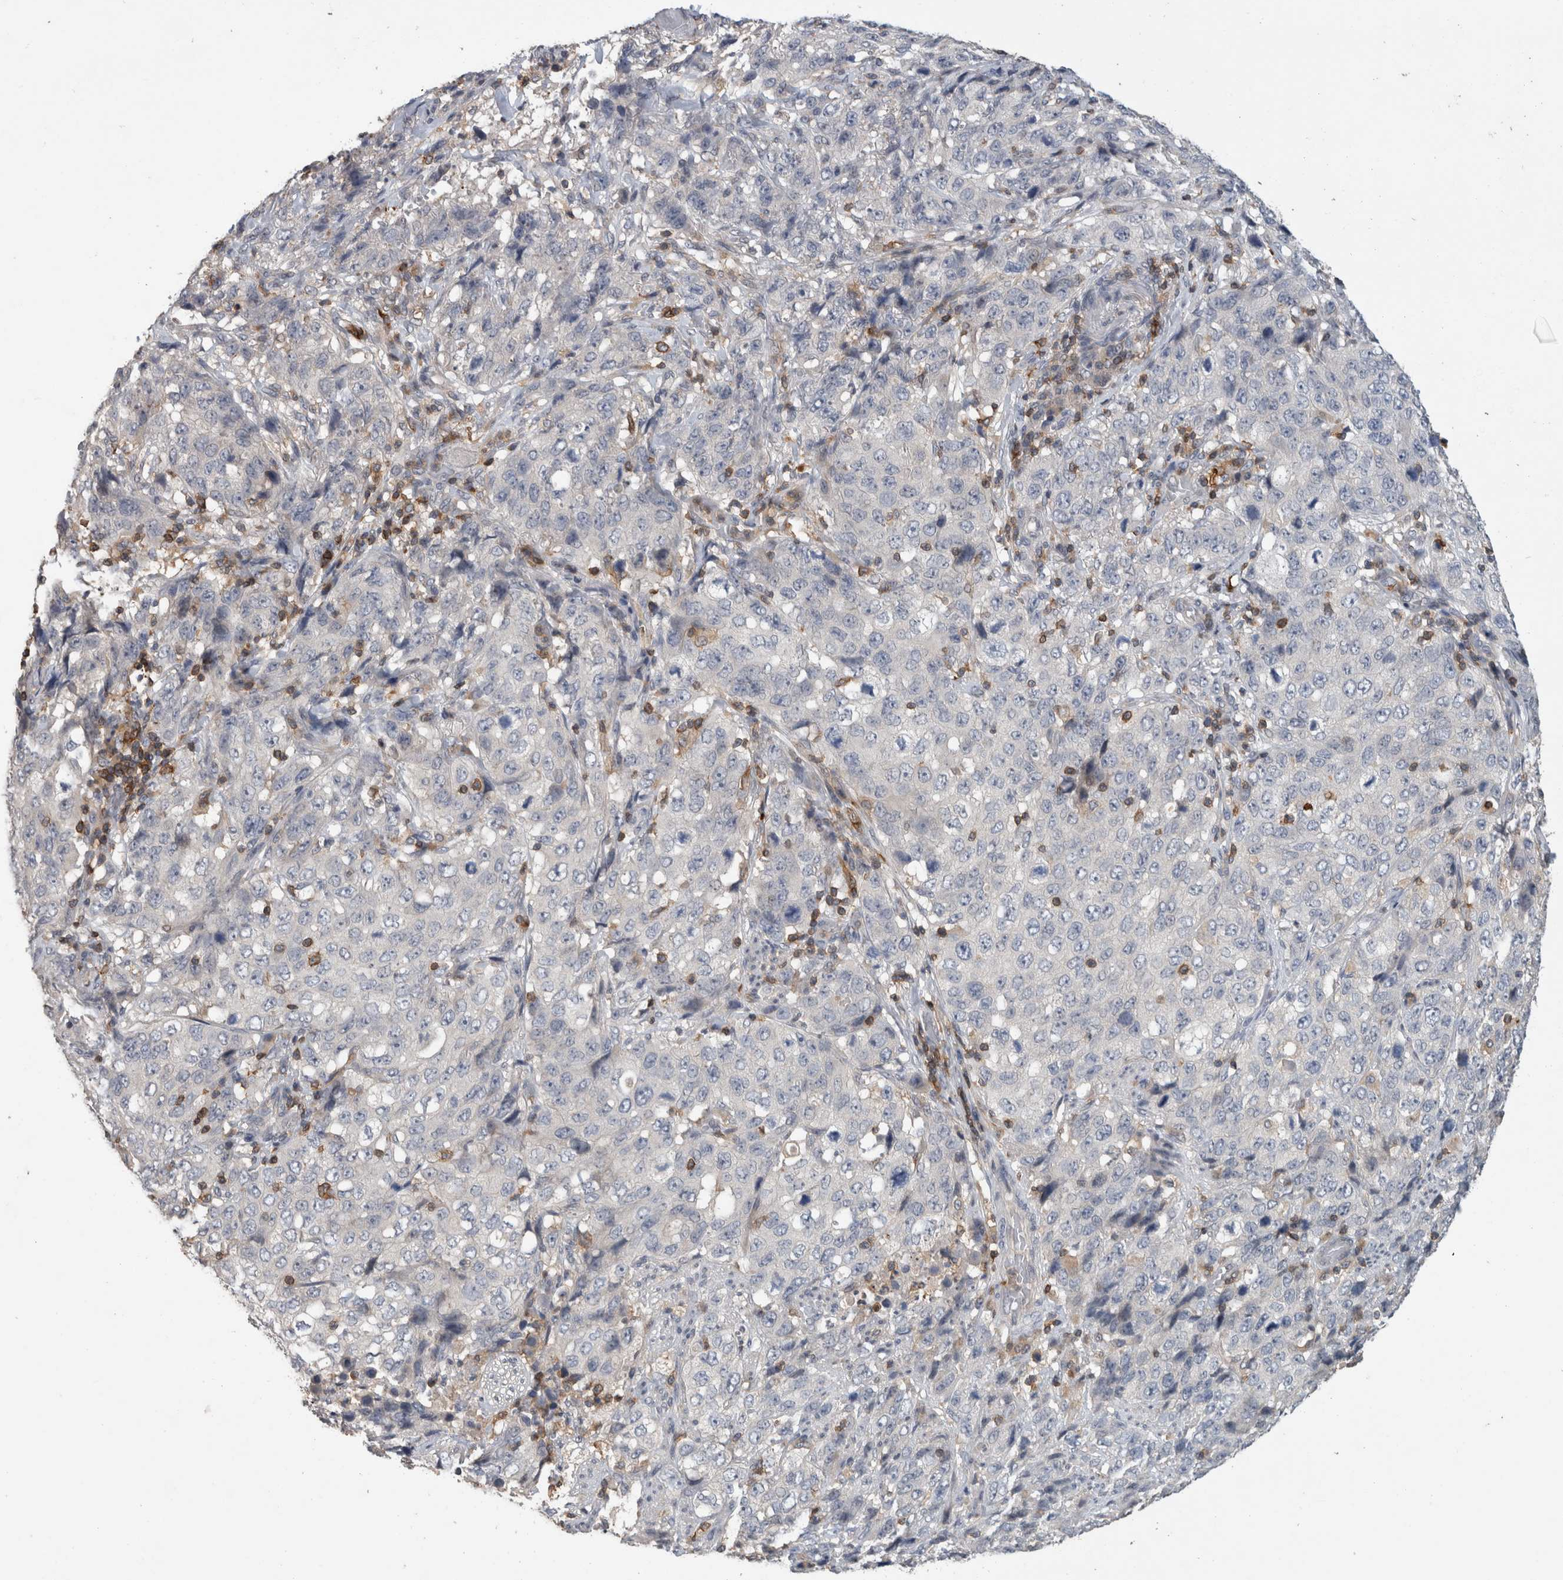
{"staining": {"intensity": "negative", "quantity": "none", "location": "none"}, "tissue": "stomach cancer", "cell_type": "Tumor cells", "image_type": "cancer", "snomed": [{"axis": "morphology", "description": "Adenocarcinoma, NOS"}, {"axis": "topography", "description": "Stomach"}], "caption": "The immunohistochemistry (IHC) histopathology image has no significant positivity in tumor cells of stomach adenocarcinoma tissue. The staining is performed using DAB brown chromogen with nuclei counter-stained in using hematoxylin.", "gene": "GFRA2", "patient": {"sex": "male", "age": 48}}